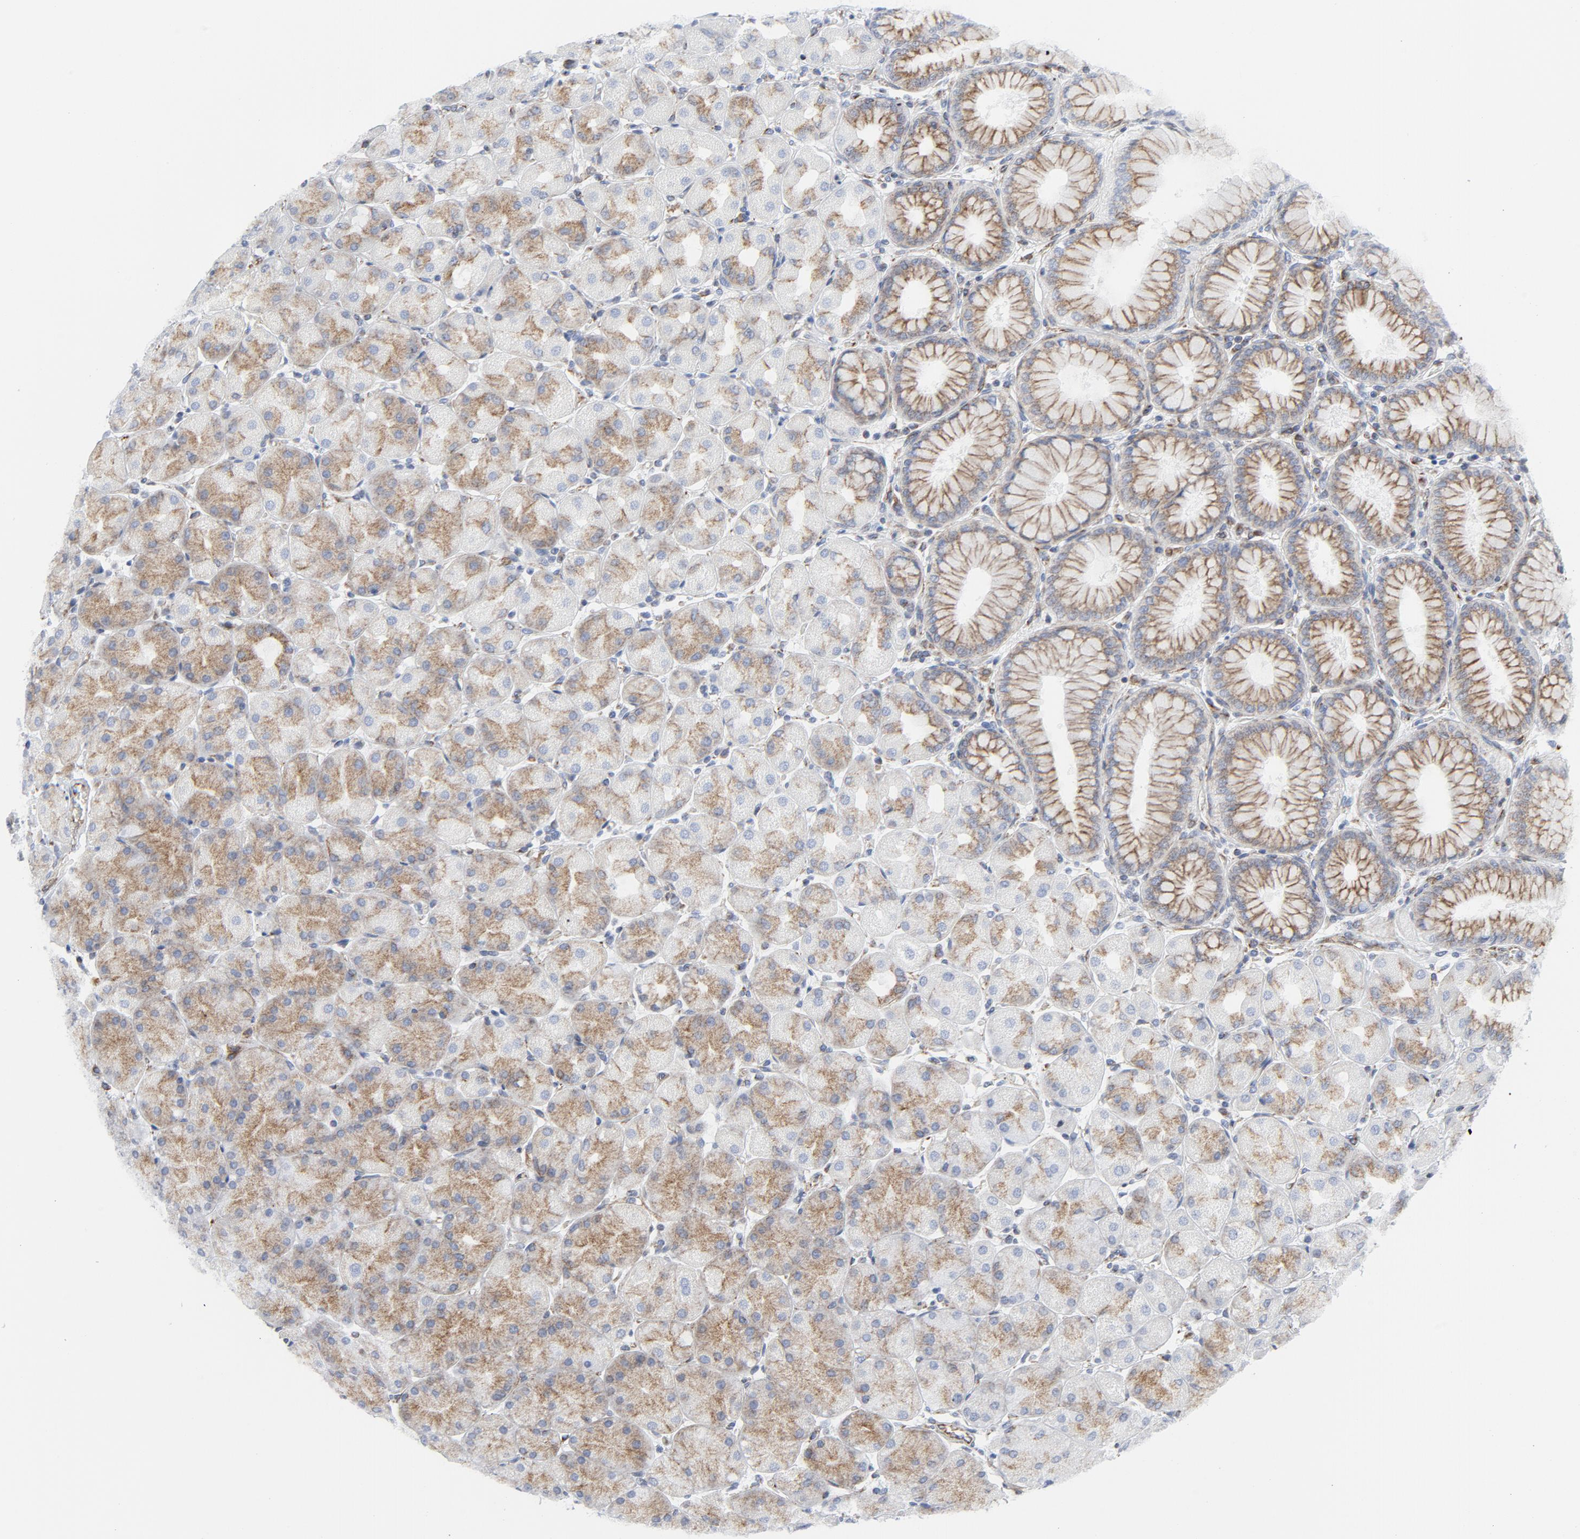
{"staining": {"intensity": "moderate", "quantity": "25%-75%", "location": "cytoplasmic/membranous"}, "tissue": "stomach", "cell_type": "Glandular cells", "image_type": "normal", "snomed": [{"axis": "morphology", "description": "Normal tissue, NOS"}, {"axis": "topography", "description": "Stomach, upper"}], "caption": "Immunohistochemistry of normal stomach demonstrates medium levels of moderate cytoplasmic/membranous expression in about 25%-75% of glandular cells.", "gene": "TUBB1", "patient": {"sex": "female", "age": 56}}